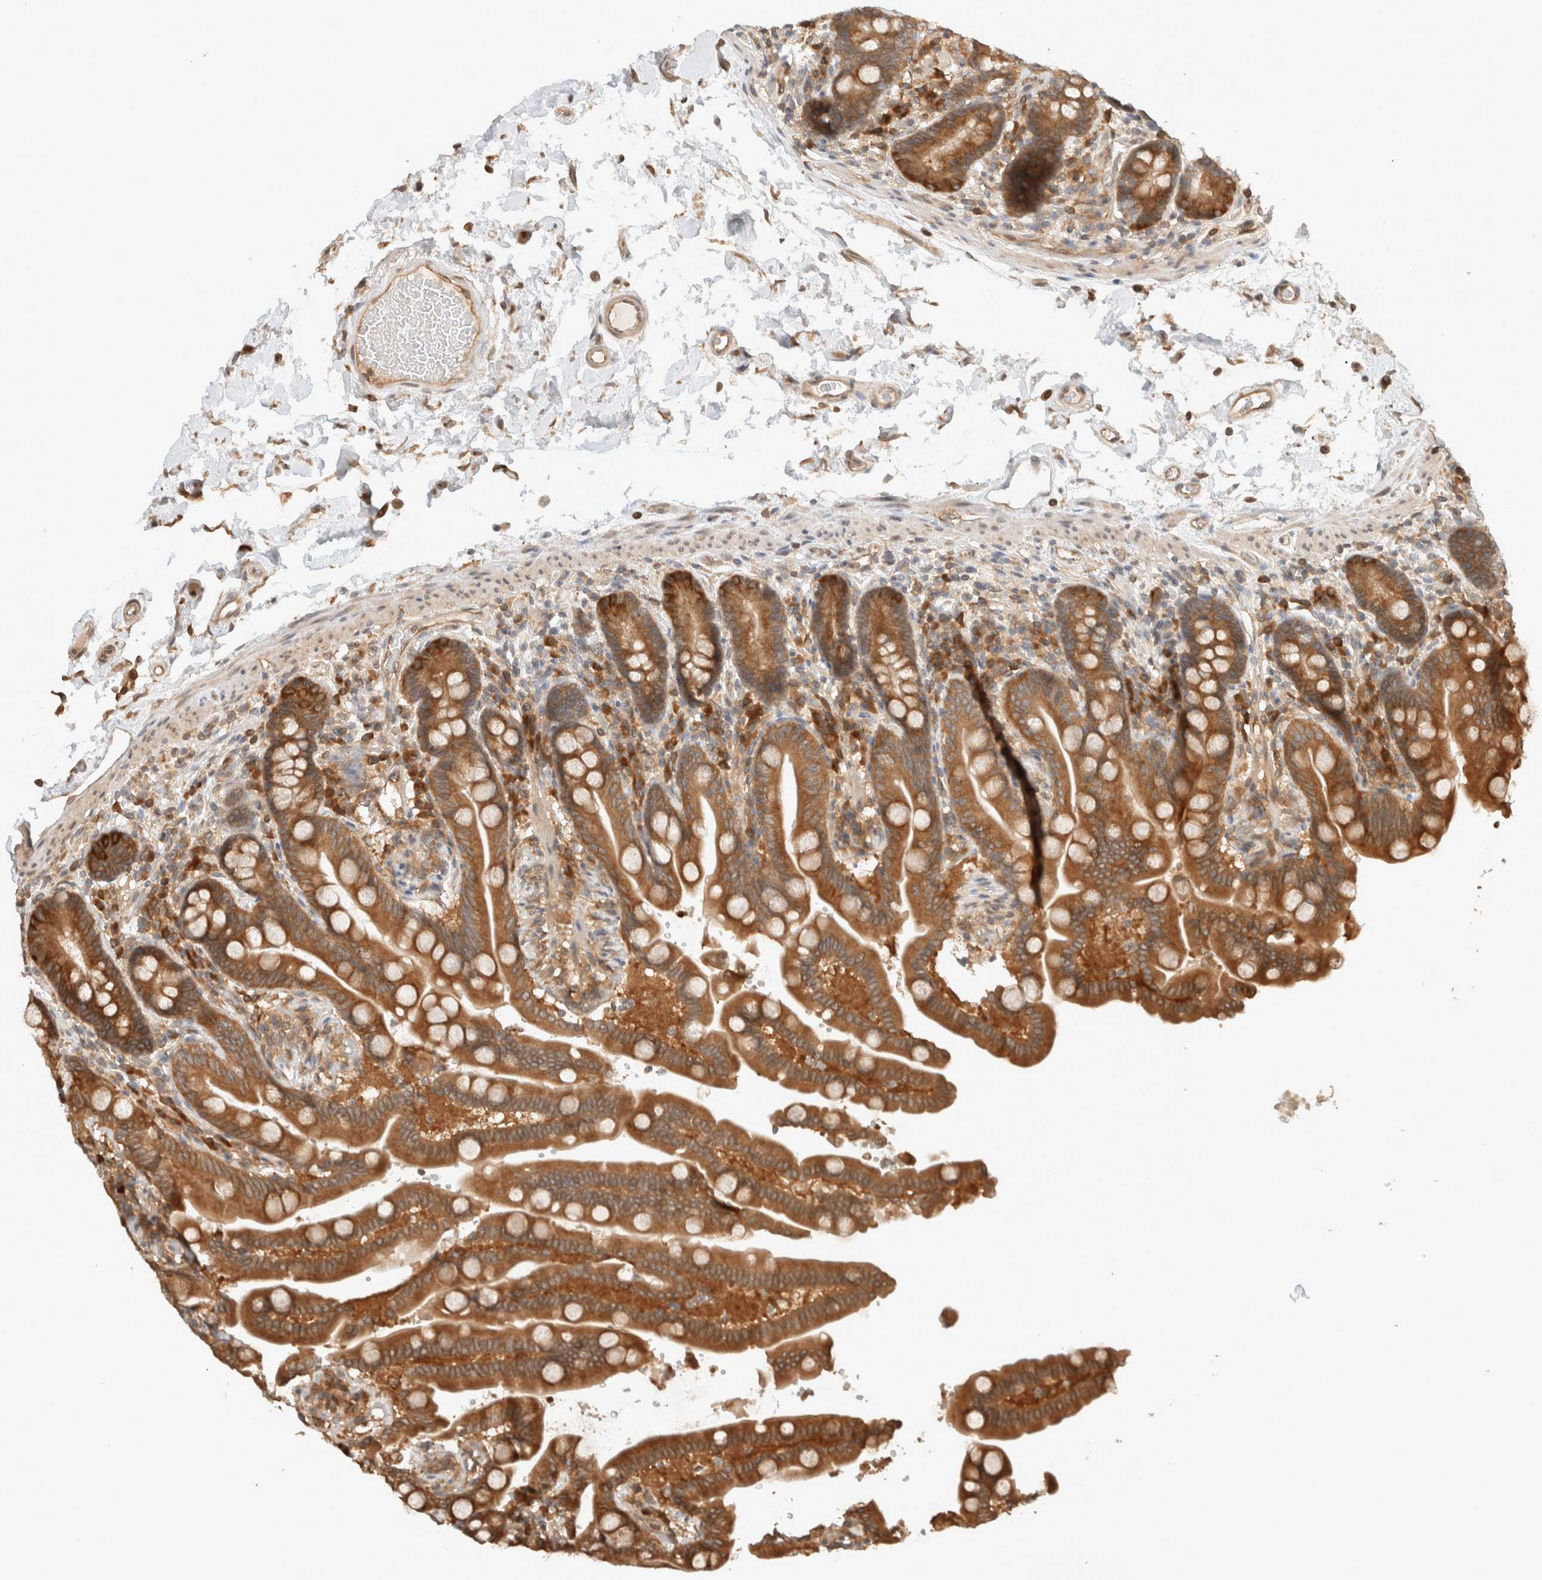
{"staining": {"intensity": "moderate", "quantity": ">75%", "location": "cytoplasmic/membranous"}, "tissue": "colon", "cell_type": "Endothelial cells", "image_type": "normal", "snomed": [{"axis": "morphology", "description": "Normal tissue, NOS"}, {"axis": "topography", "description": "Smooth muscle"}, {"axis": "topography", "description": "Colon"}], "caption": "Immunohistochemistry (IHC) staining of benign colon, which shows medium levels of moderate cytoplasmic/membranous positivity in approximately >75% of endothelial cells indicating moderate cytoplasmic/membranous protein positivity. The staining was performed using DAB (3,3'-diaminobenzidine) (brown) for protein detection and nuclei were counterstained in hematoxylin (blue).", "gene": "ARFGEF2", "patient": {"sex": "male", "age": 73}}